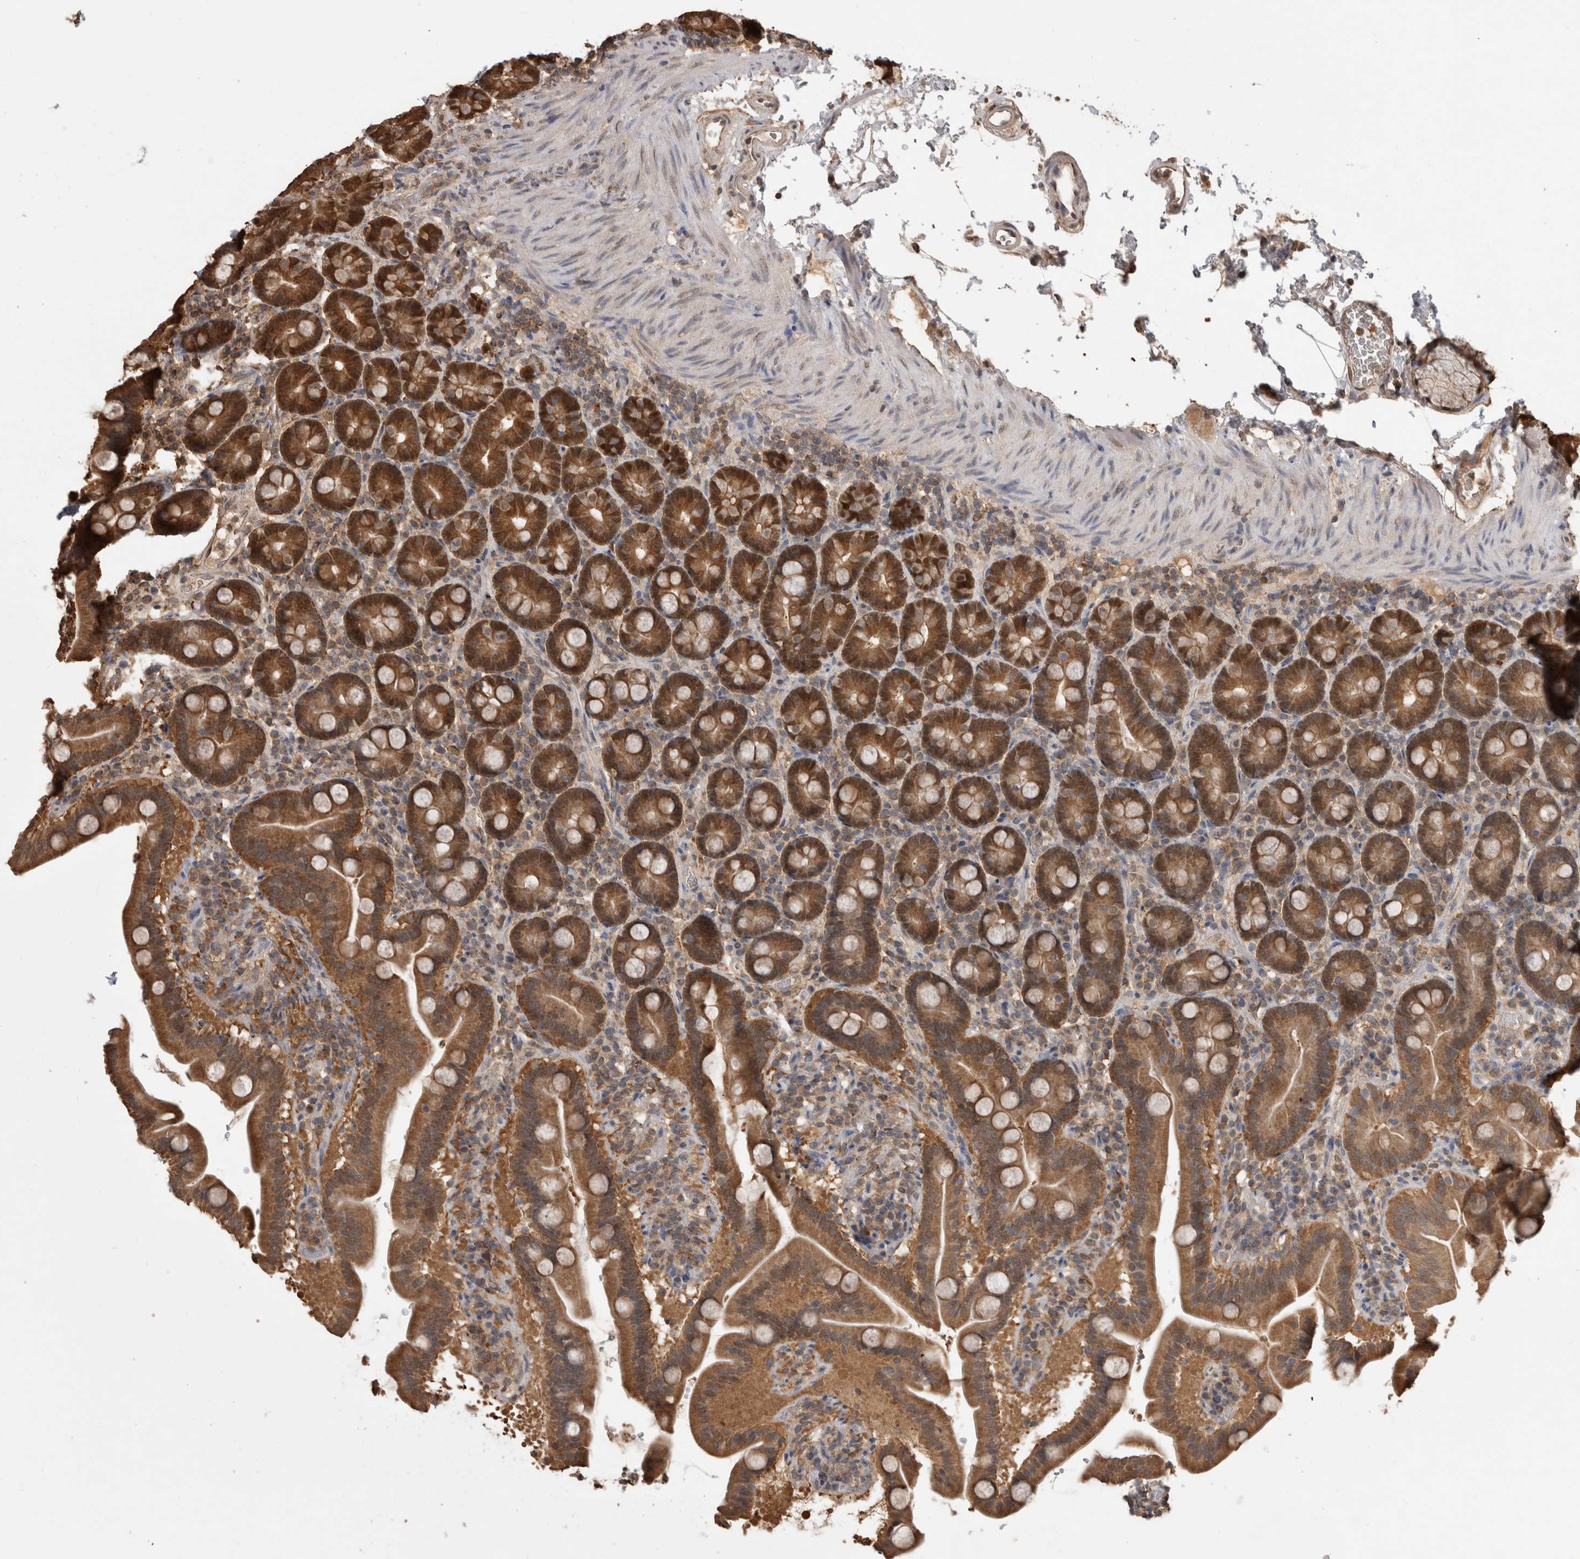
{"staining": {"intensity": "strong", "quantity": ">75%", "location": "cytoplasmic/membranous"}, "tissue": "duodenum", "cell_type": "Glandular cells", "image_type": "normal", "snomed": [{"axis": "morphology", "description": "Normal tissue, NOS"}, {"axis": "topography", "description": "Duodenum"}], "caption": "The histopathology image demonstrates staining of benign duodenum, revealing strong cytoplasmic/membranous protein positivity (brown color) within glandular cells.", "gene": "PREP", "patient": {"sex": "male", "age": 54}}